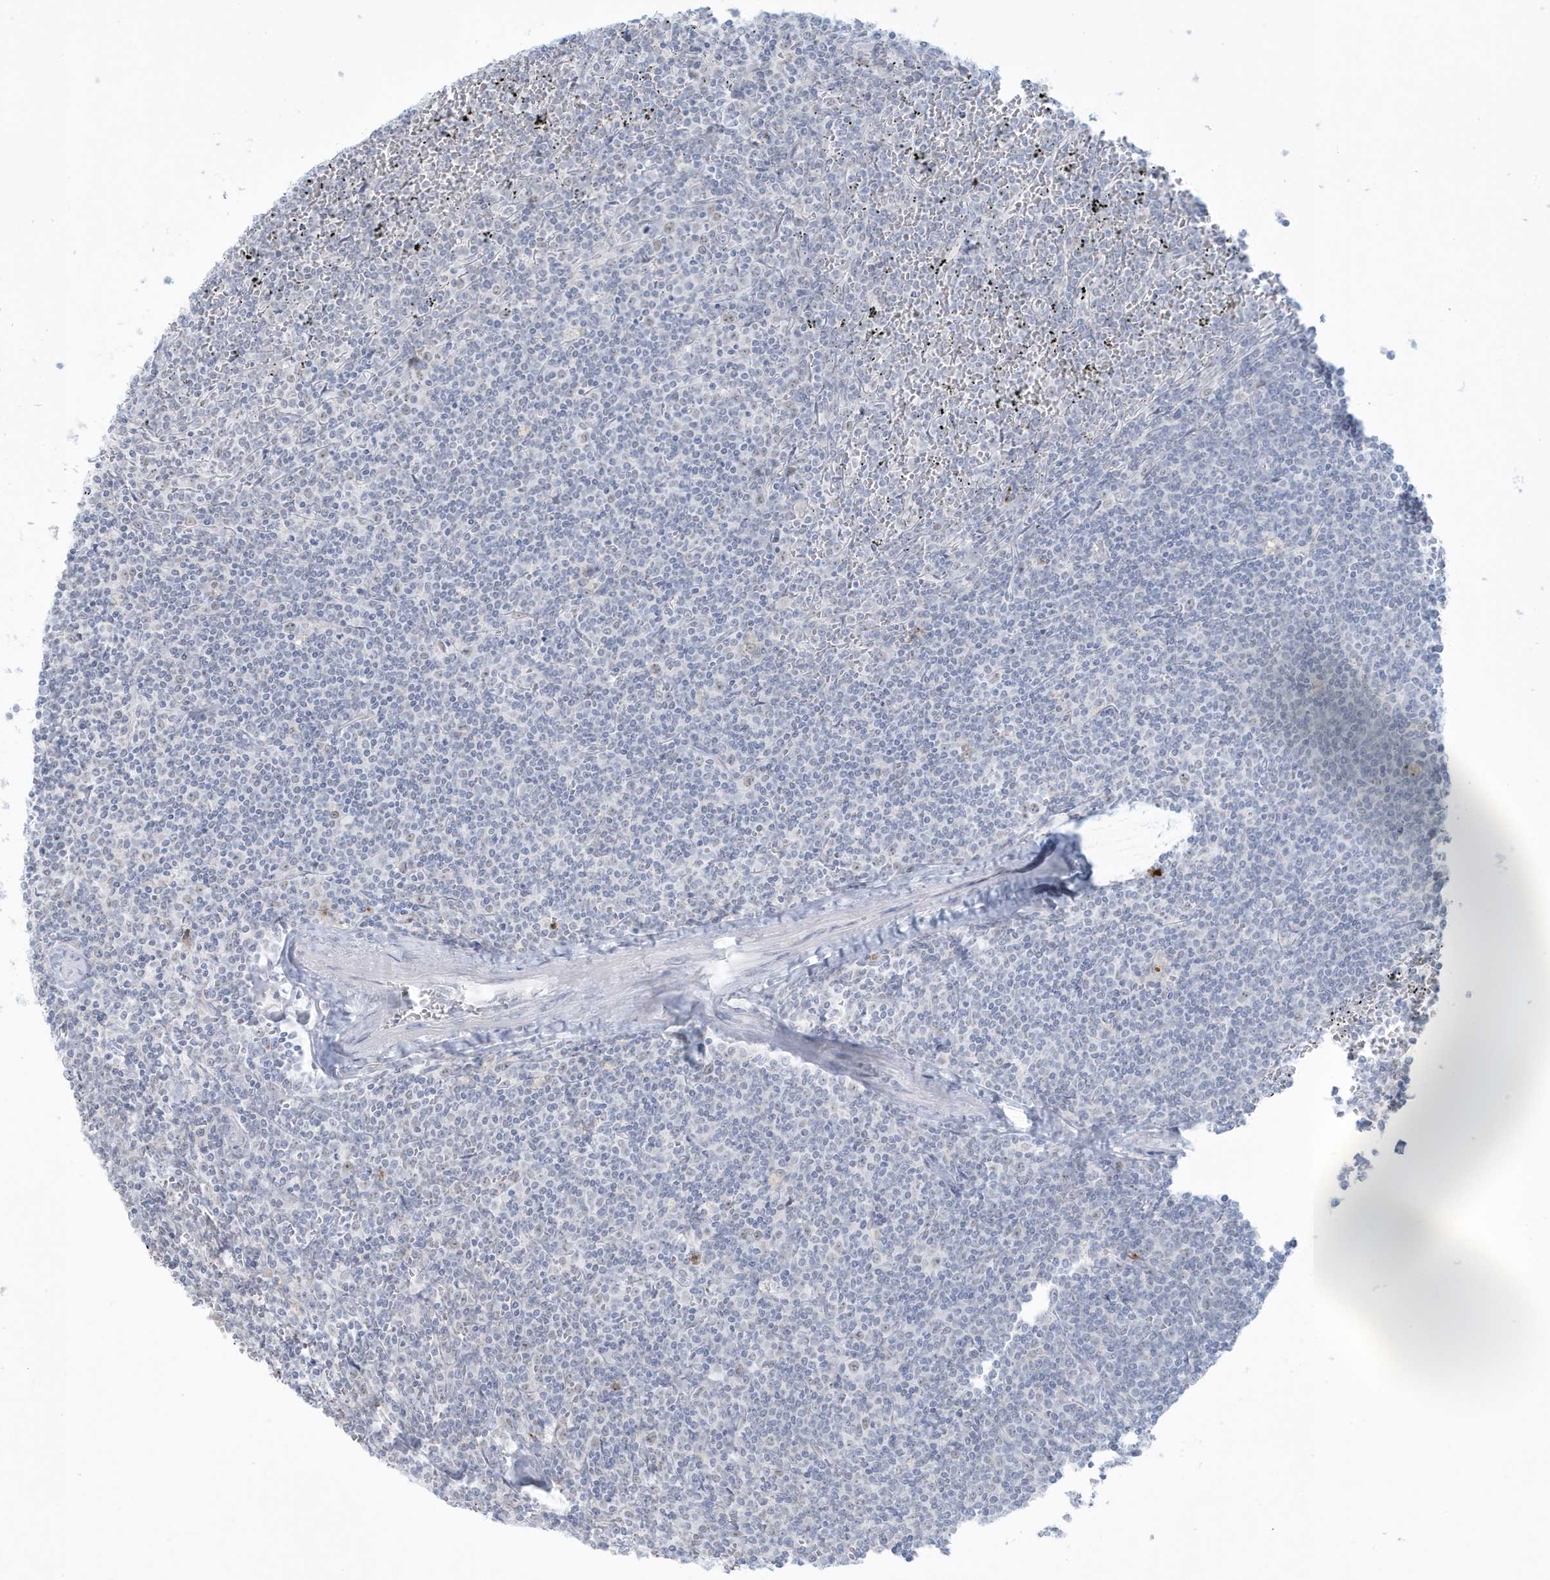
{"staining": {"intensity": "negative", "quantity": "none", "location": "none"}, "tissue": "lymphoma", "cell_type": "Tumor cells", "image_type": "cancer", "snomed": [{"axis": "morphology", "description": "Malignant lymphoma, non-Hodgkin's type, Low grade"}, {"axis": "topography", "description": "Spleen"}], "caption": "The immunohistochemistry (IHC) image has no significant positivity in tumor cells of malignant lymphoma, non-Hodgkin's type (low-grade) tissue.", "gene": "HERC6", "patient": {"sex": "female", "age": 19}}